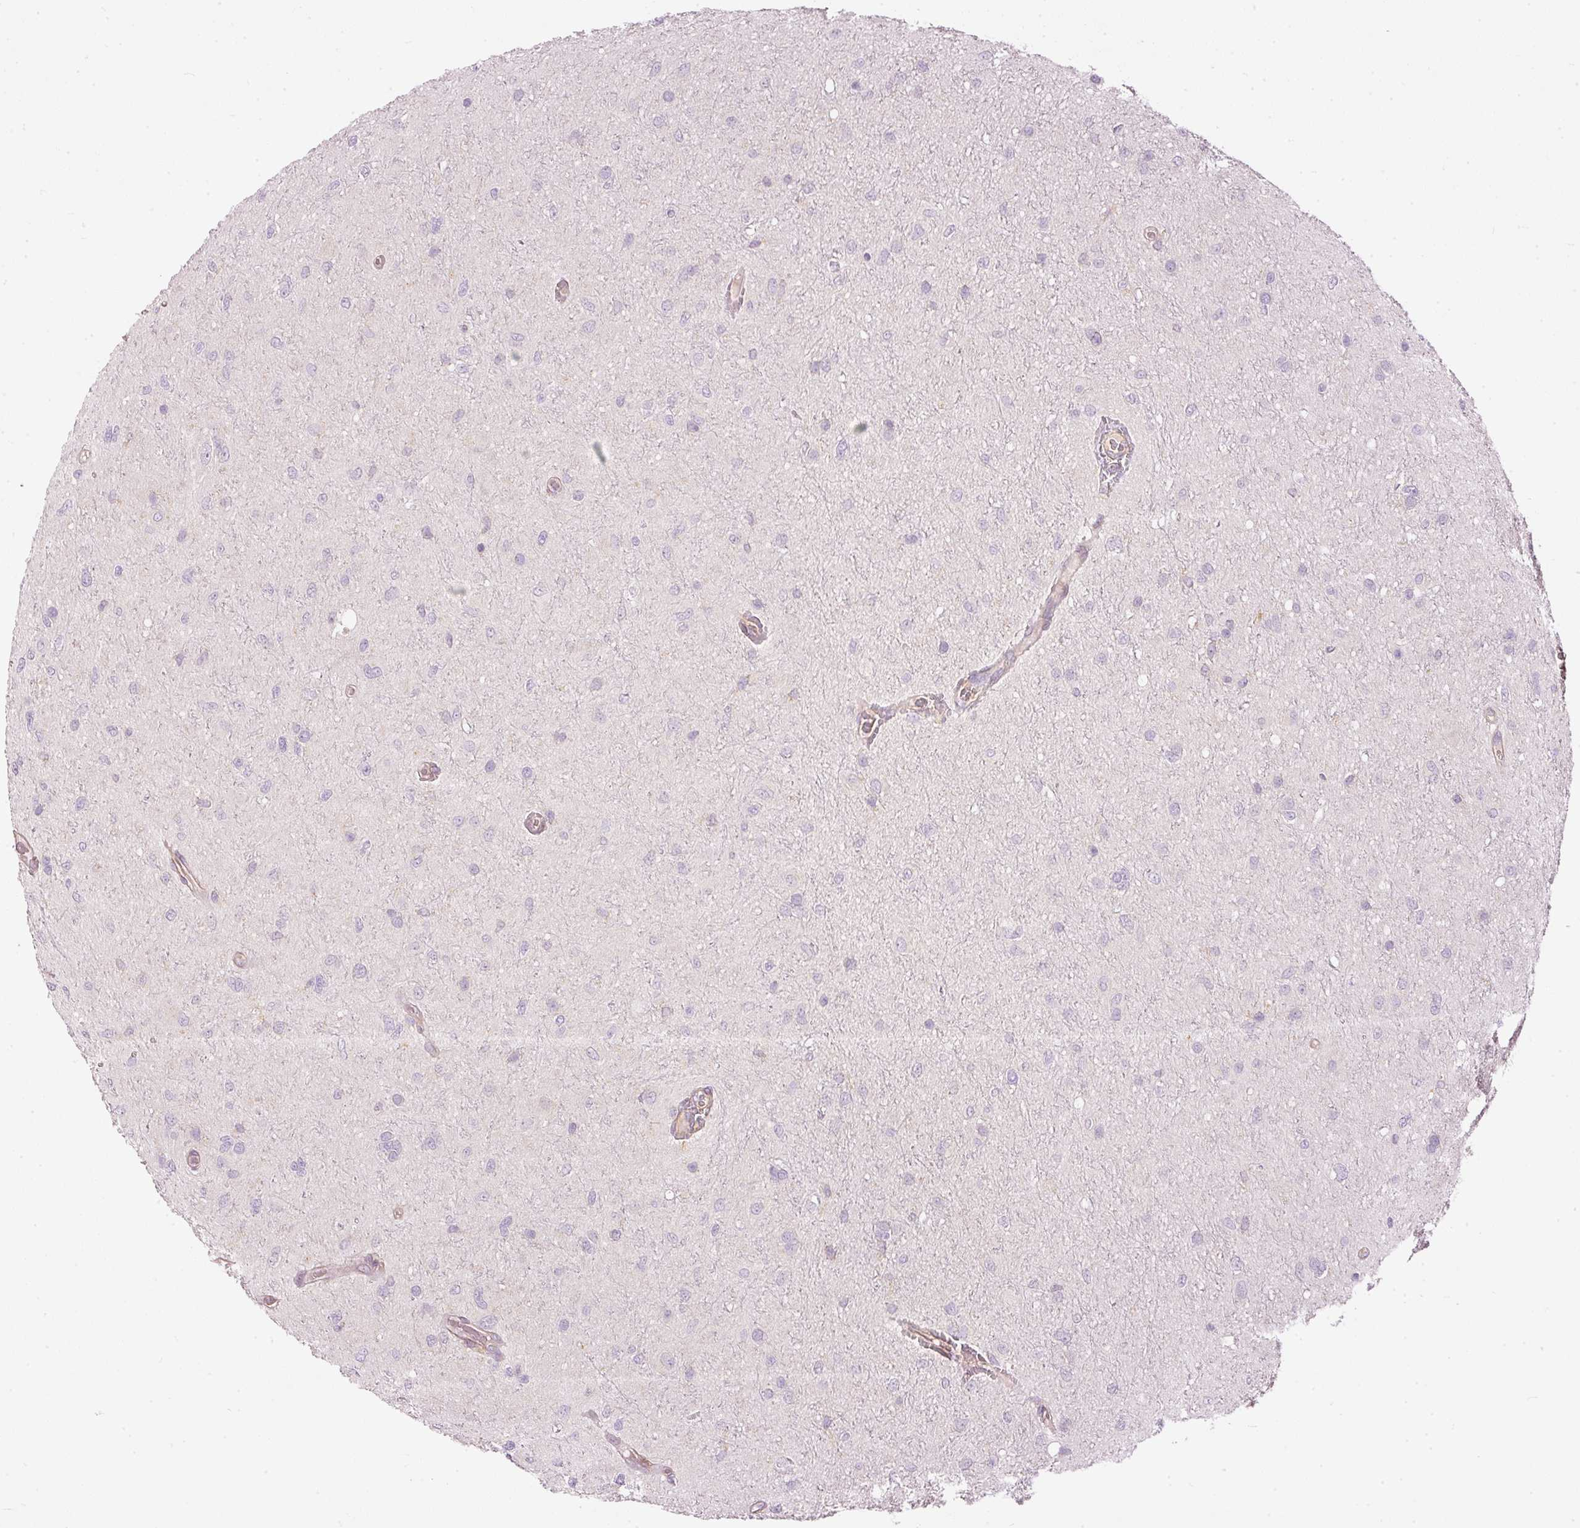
{"staining": {"intensity": "negative", "quantity": "none", "location": "none"}, "tissue": "glioma", "cell_type": "Tumor cells", "image_type": "cancer", "snomed": [{"axis": "morphology", "description": "Glioma, malignant, Low grade"}, {"axis": "topography", "description": "Cerebellum"}], "caption": "Immunohistochemical staining of low-grade glioma (malignant) displays no significant expression in tumor cells.", "gene": "PAQR9", "patient": {"sex": "female", "age": 5}}